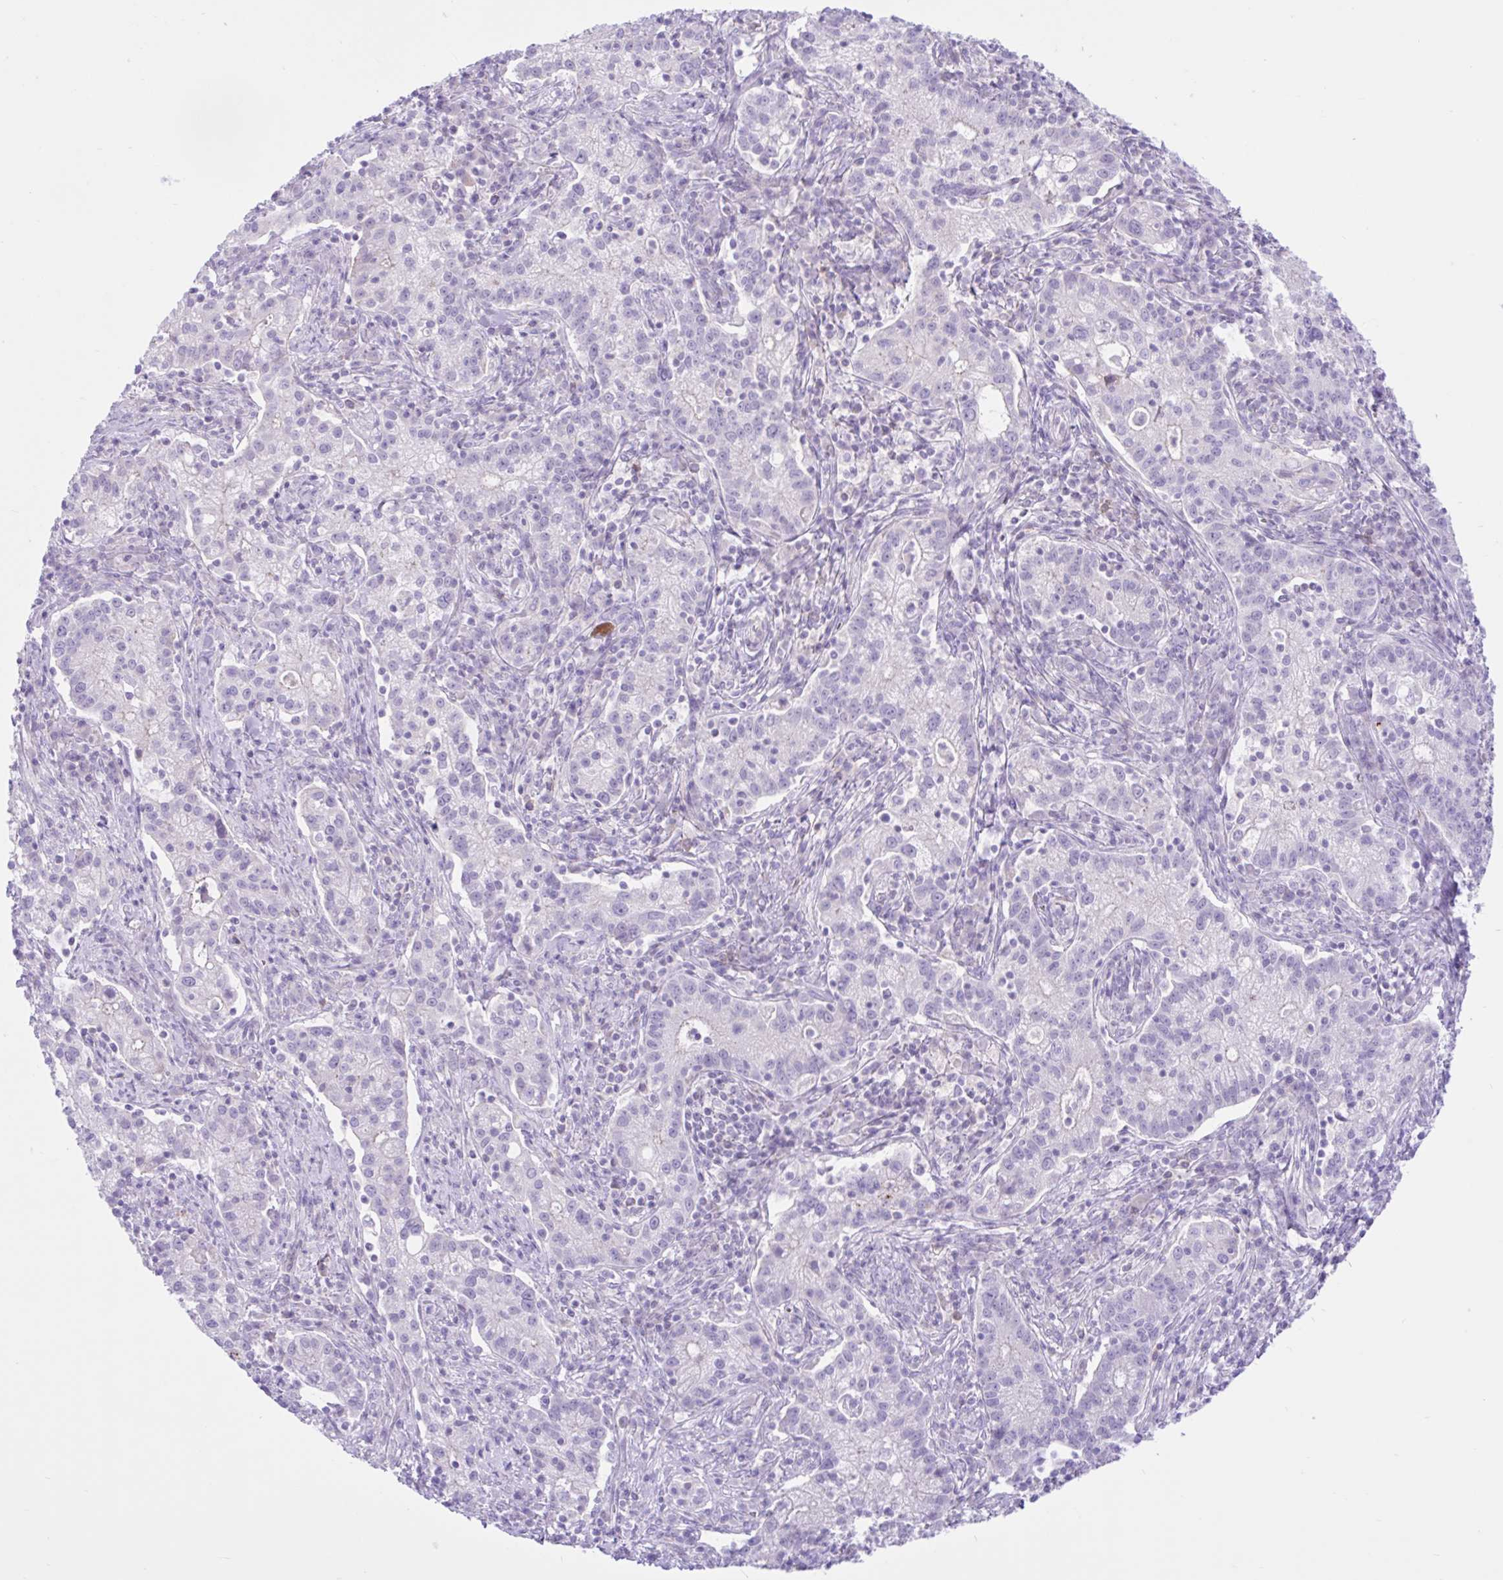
{"staining": {"intensity": "negative", "quantity": "none", "location": "none"}, "tissue": "cervical cancer", "cell_type": "Tumor cells", "image_type": "cancer", "snomed": [{"axis": "morphology", "description": "Normal tissue, NOS"}, {"axis": "morphology", "description": "Adenocarcinoma, NOS"}, {"axis": "topography", "description": "Cervix"}], "caption": "Immunohistochemistry histopathology image of cervical adenocarcinoma stained for a protein (brown), which exhibits no positivity in tumor cells. (Stains: DAB IHC with hematoxylin counter stain, Microscopy: brightfield microscopy at high magnification).", "gene": "ZNF101", "patient": {"sex": "female", "age": 44}}